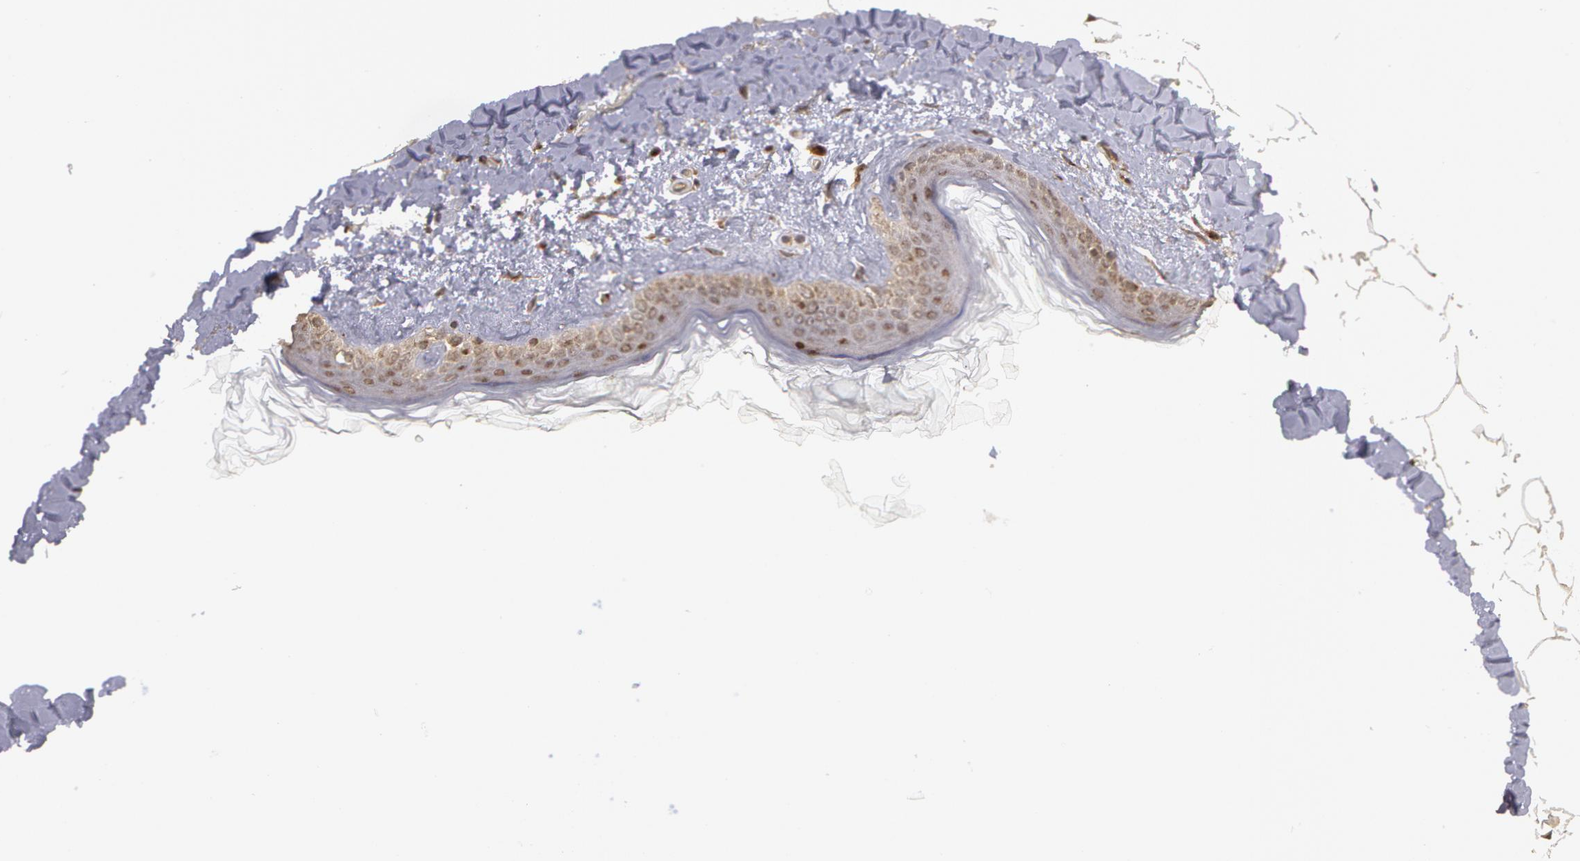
{"staining": {"intensity": "moderate", "quantity": ">75%", "location": "cytoplasmic/membranous,nuclear"}, "tissue": "skin", "cell_type": "Fibroblasts", "image_type": "normal", "snomed": [{"axis": "morphology", "description": "Normal tissue, NOS"}, {"axis": "topography", "description": "Skin"}], "caption": "An IHC photomicrograph of benign tissue is shown. Protein staining in brown shows moderate cytoplasmic/membranous,nuclear positivity in skin within fibroblasts. (DAB (3,3'-diaminobenzidine) = brown stain, brightfield microscopy at high magnification).", "gene": "STX5", "patient": {"sex": "female", "age": 56}}